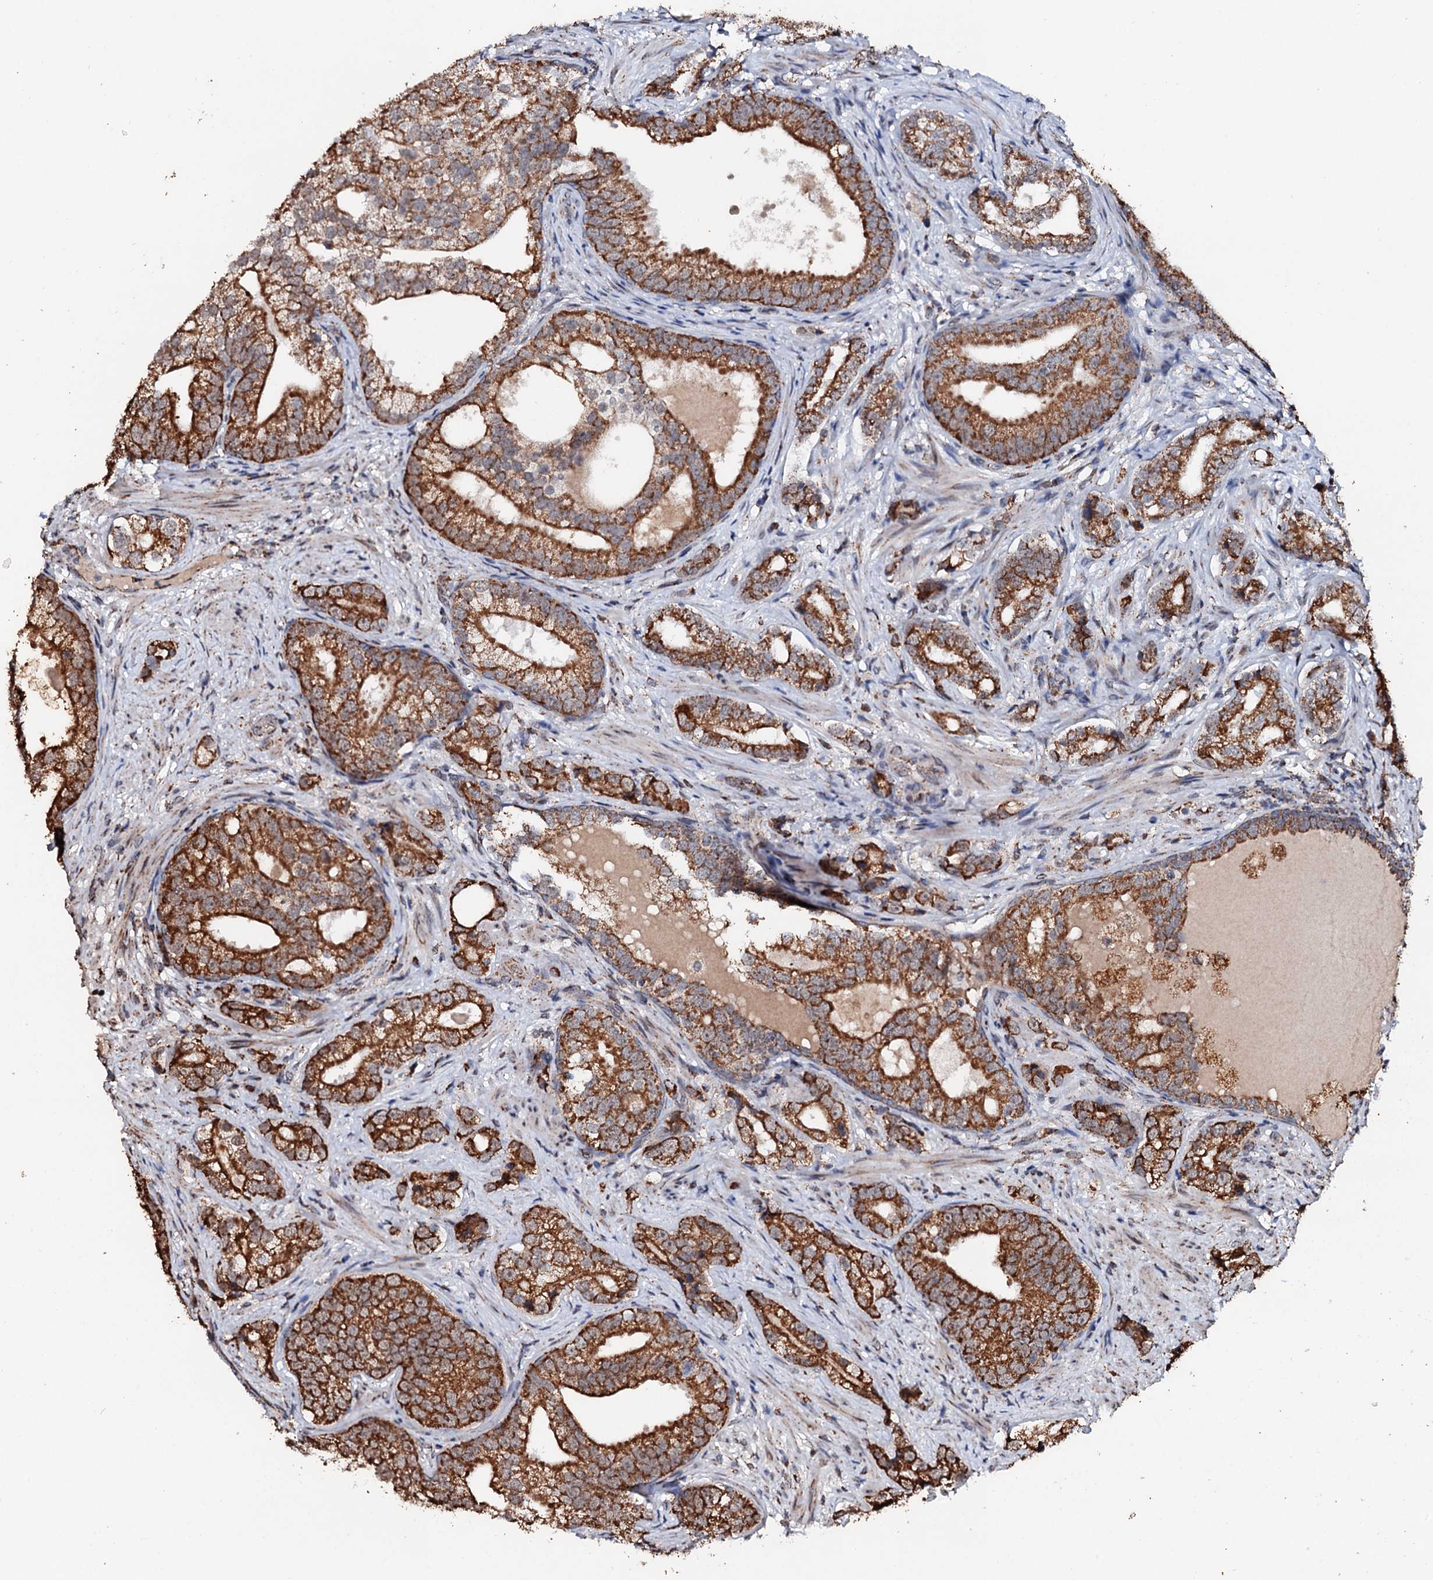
{"staining": {"intensity": "strong", "quantity": ">75%", "location": "cytoplasmic/membranous"}, "tissue": "prostate cancer", "cell_type": "Tumor cells", "image_type": "cancer", "snomed": [{"axis": "morphology", "description": "Adenocarcinoma, High grade"}, {"axis": "topography", "description": "Prostate"}], "caption": "Tumor cells show high levels of strong cytoplasmic/membranous positivity in approximately >75% of cells in high-grade adenocarcinoma (prostate). Immunohistochemistry stains the protein in brown and the nuclei are stained blue.", "gene": "SECISBP2L", "patient": {"sex": "male", "age": 75}}